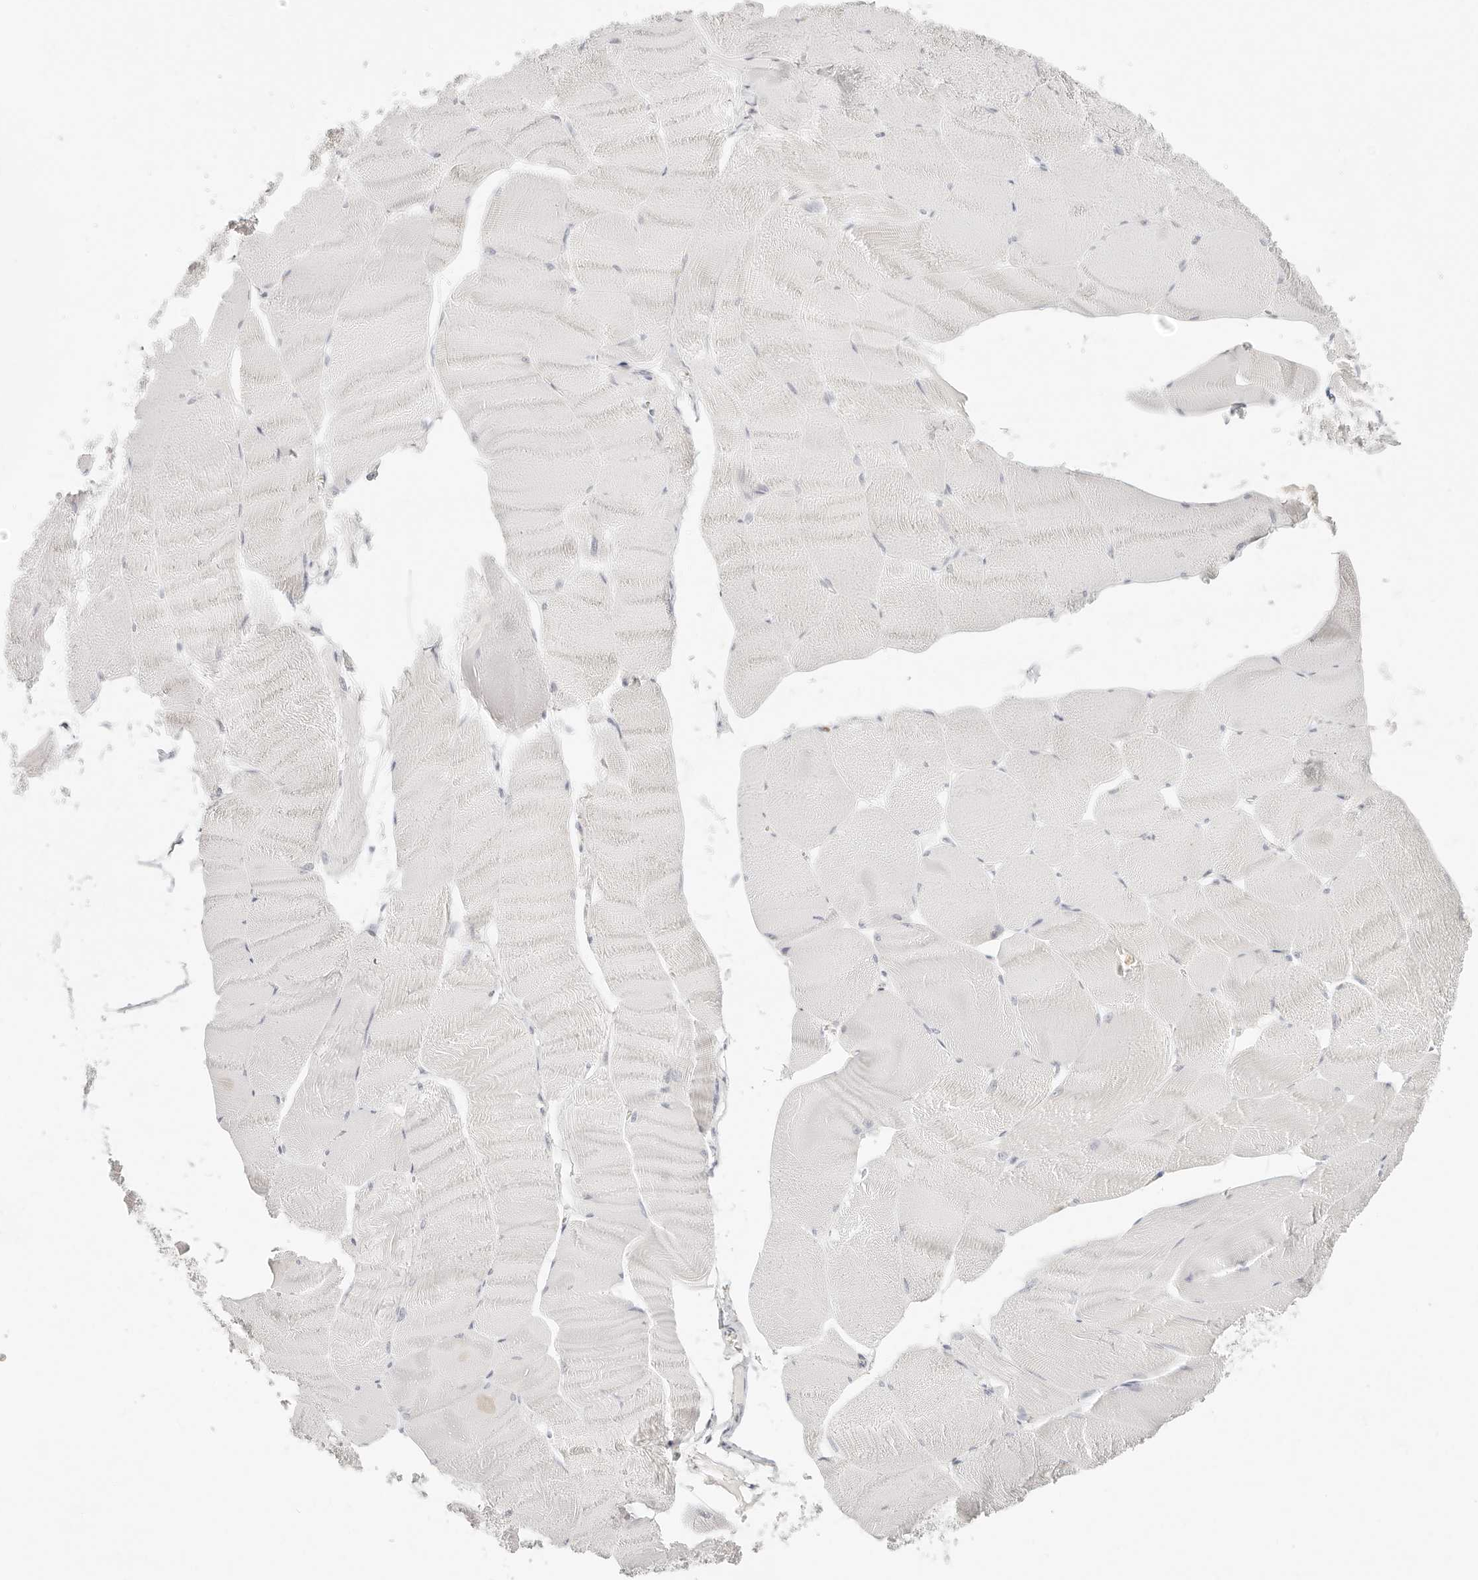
{"staining": {"intensity": "negative", "quantity": "none", "location": "none"}, "tissue": "skeletal muscle", "cell_type": "Myocytes", "image_type": "normal", "snomed": [{"axis": "morphology", "description": "Normal tissue, NOS"}, {"axis": "morphology", "description": "Basal cell carcinoma"}, {"axis": "topography", "description": "Skeletal muscle"}], "caption": "Myocytes show no significant protein staining in unremarkable skeletal muscle. (IHC, brightfield microscopy, high magnification).", "gene": "RNASET2", "patient": {"sex": "female", "age": 64}}